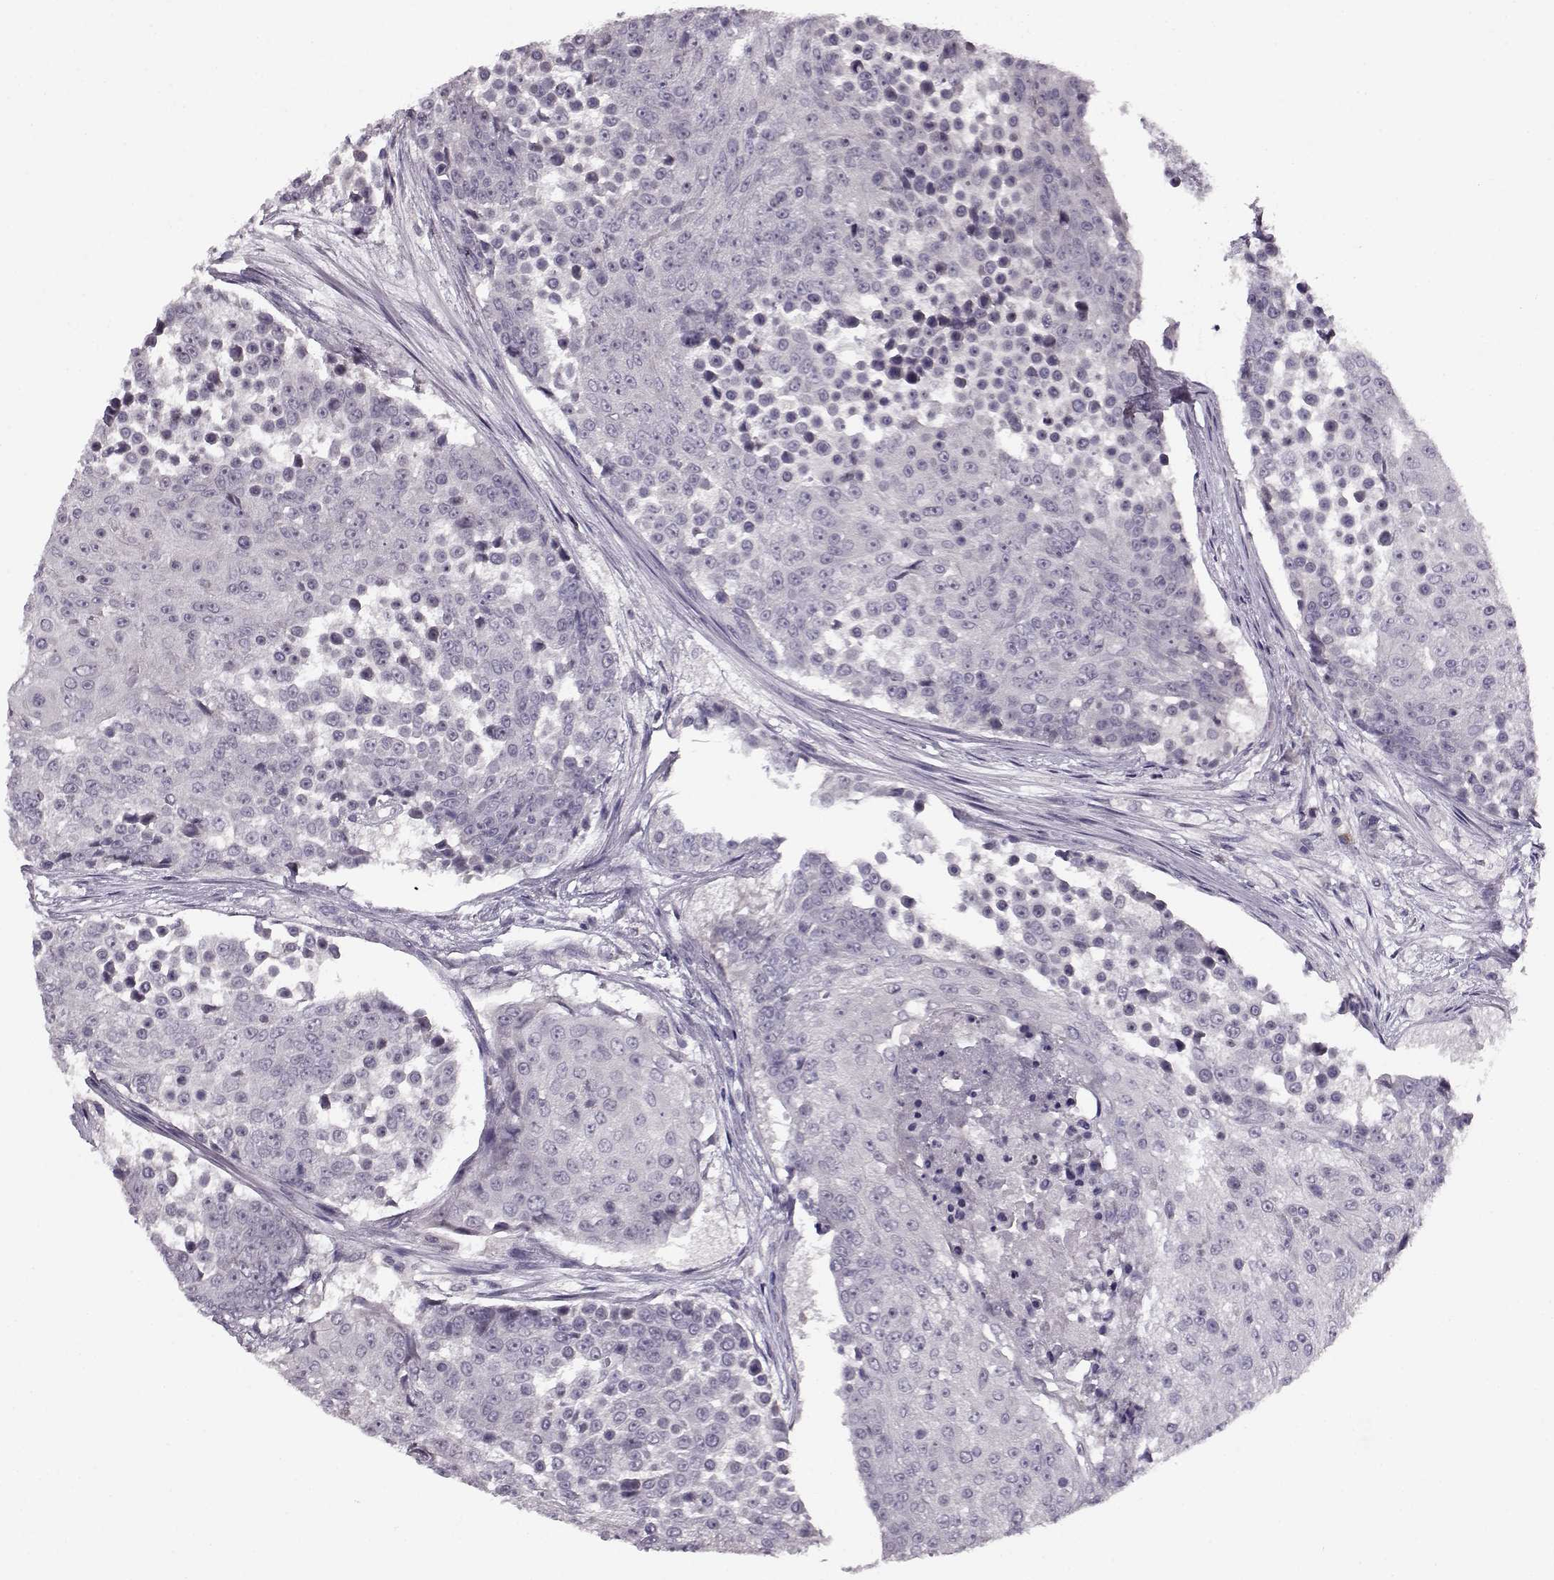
{"staining": {"intensity": "negative", "quantity": "none", "location": "none"}, "tissue": "urothelial cancer", "cell_type": "Tumor cells", "image_type": "cancer", "snomed": [{"axis": "morphology", "description": "Urothelial carcinoma, High grade"}, {"axis": "topography", "description": "Urinary bladder"}], "caption": "Tumor cells show no significant protein staining in urothelial carcinoma (high-grade).", "gene": "RP1L1", "patient": {"sex": "female", "age": 63}}